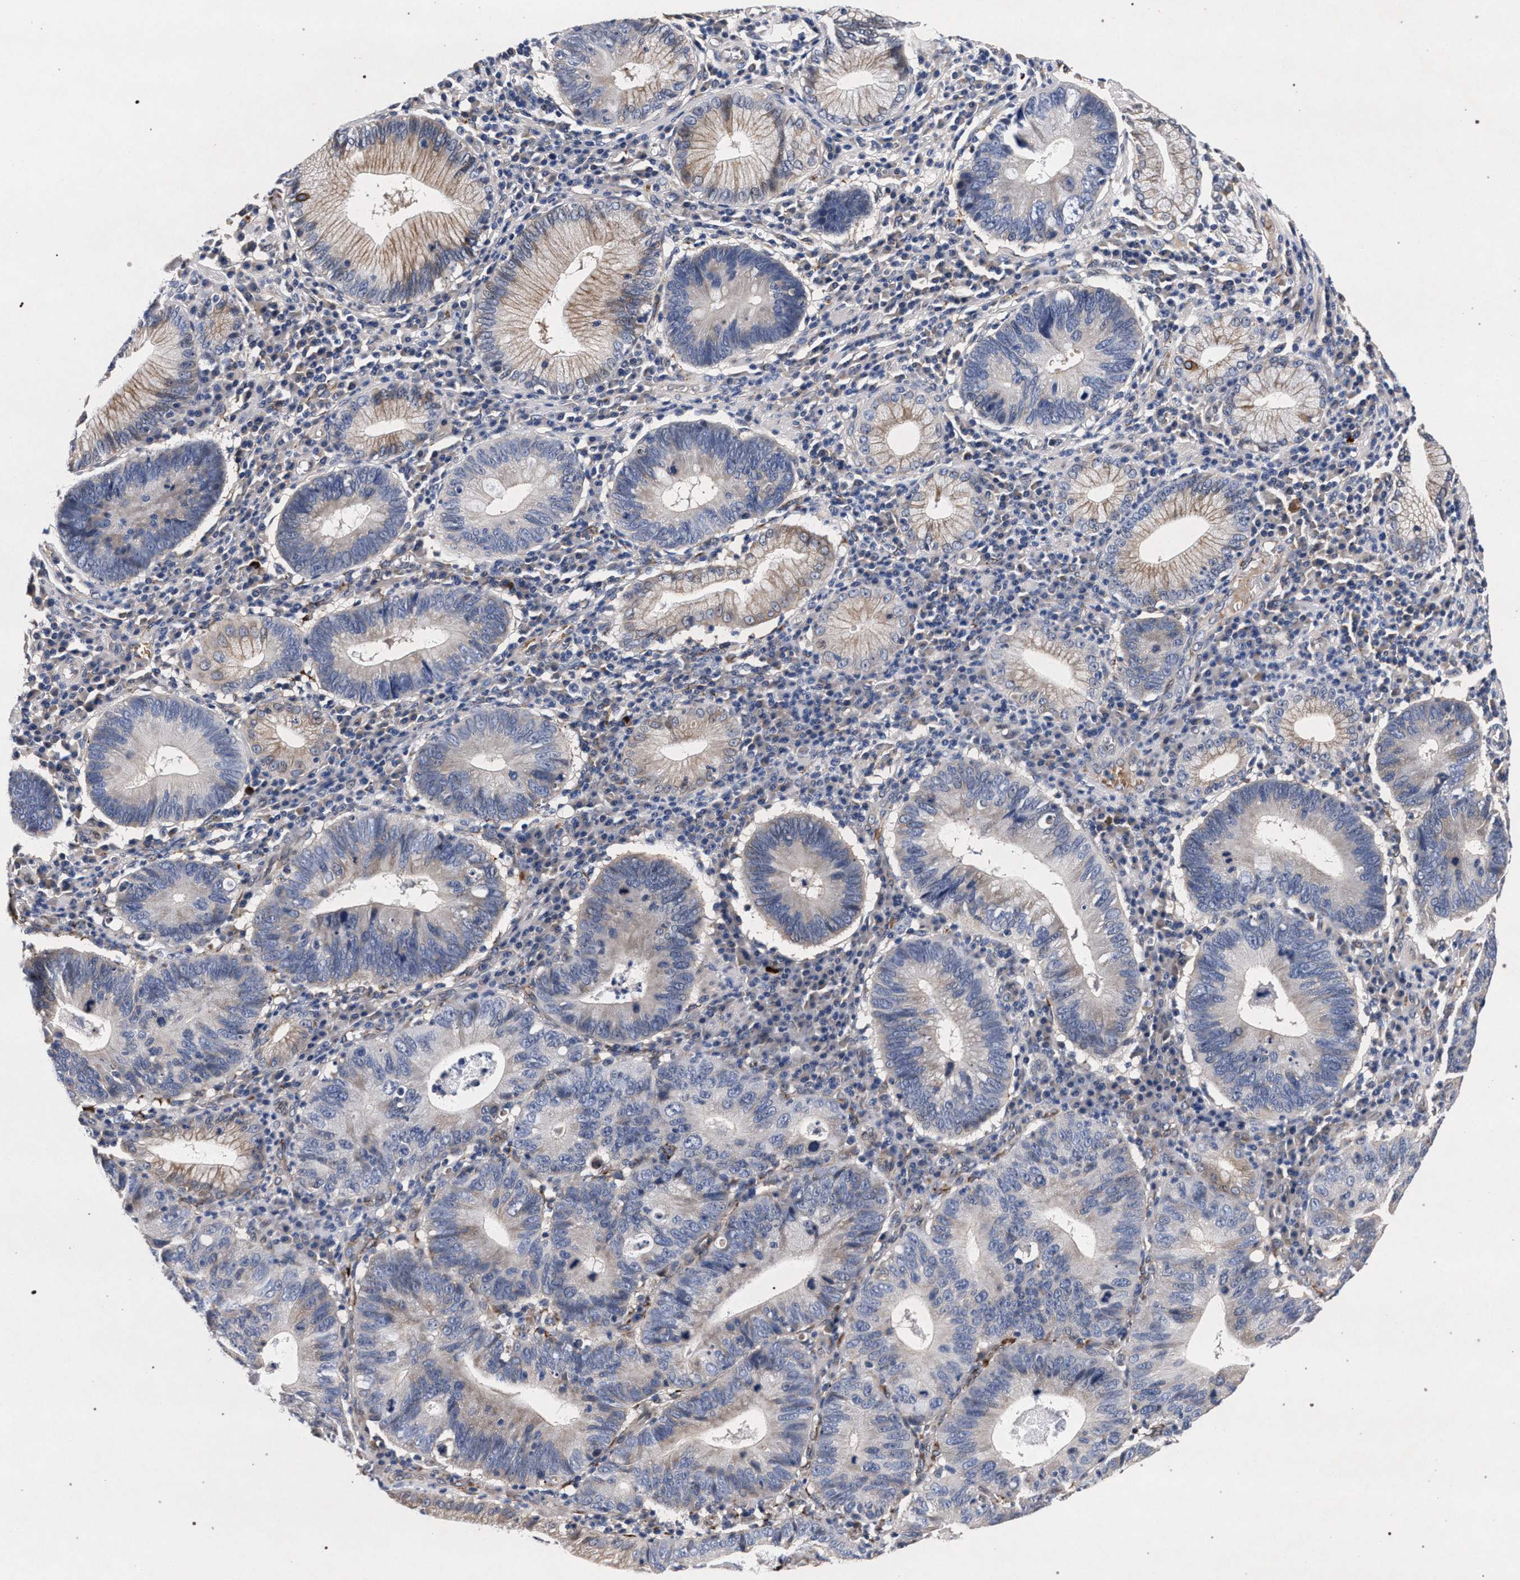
{"staining": {"intensity": "negative", "quantity": "none", "location": "none"}, "tissue": "stomach cancer", "cell_type": "Tumor cells", "image_type": "cancer", "snomed": [{"axis": "morphology", "description": "Adenocarcinoma, NOS"}, {"axis": "topography", "description": "Stomach"}], "caption": "IHC photomicrograph of neoplastic tissue: stomach adenocarcinoma stained with DAB demonstrates no significant protein expression in tumor cells.", "gene": "NEK7", "patient": {"sex": "male", "age": 59}}